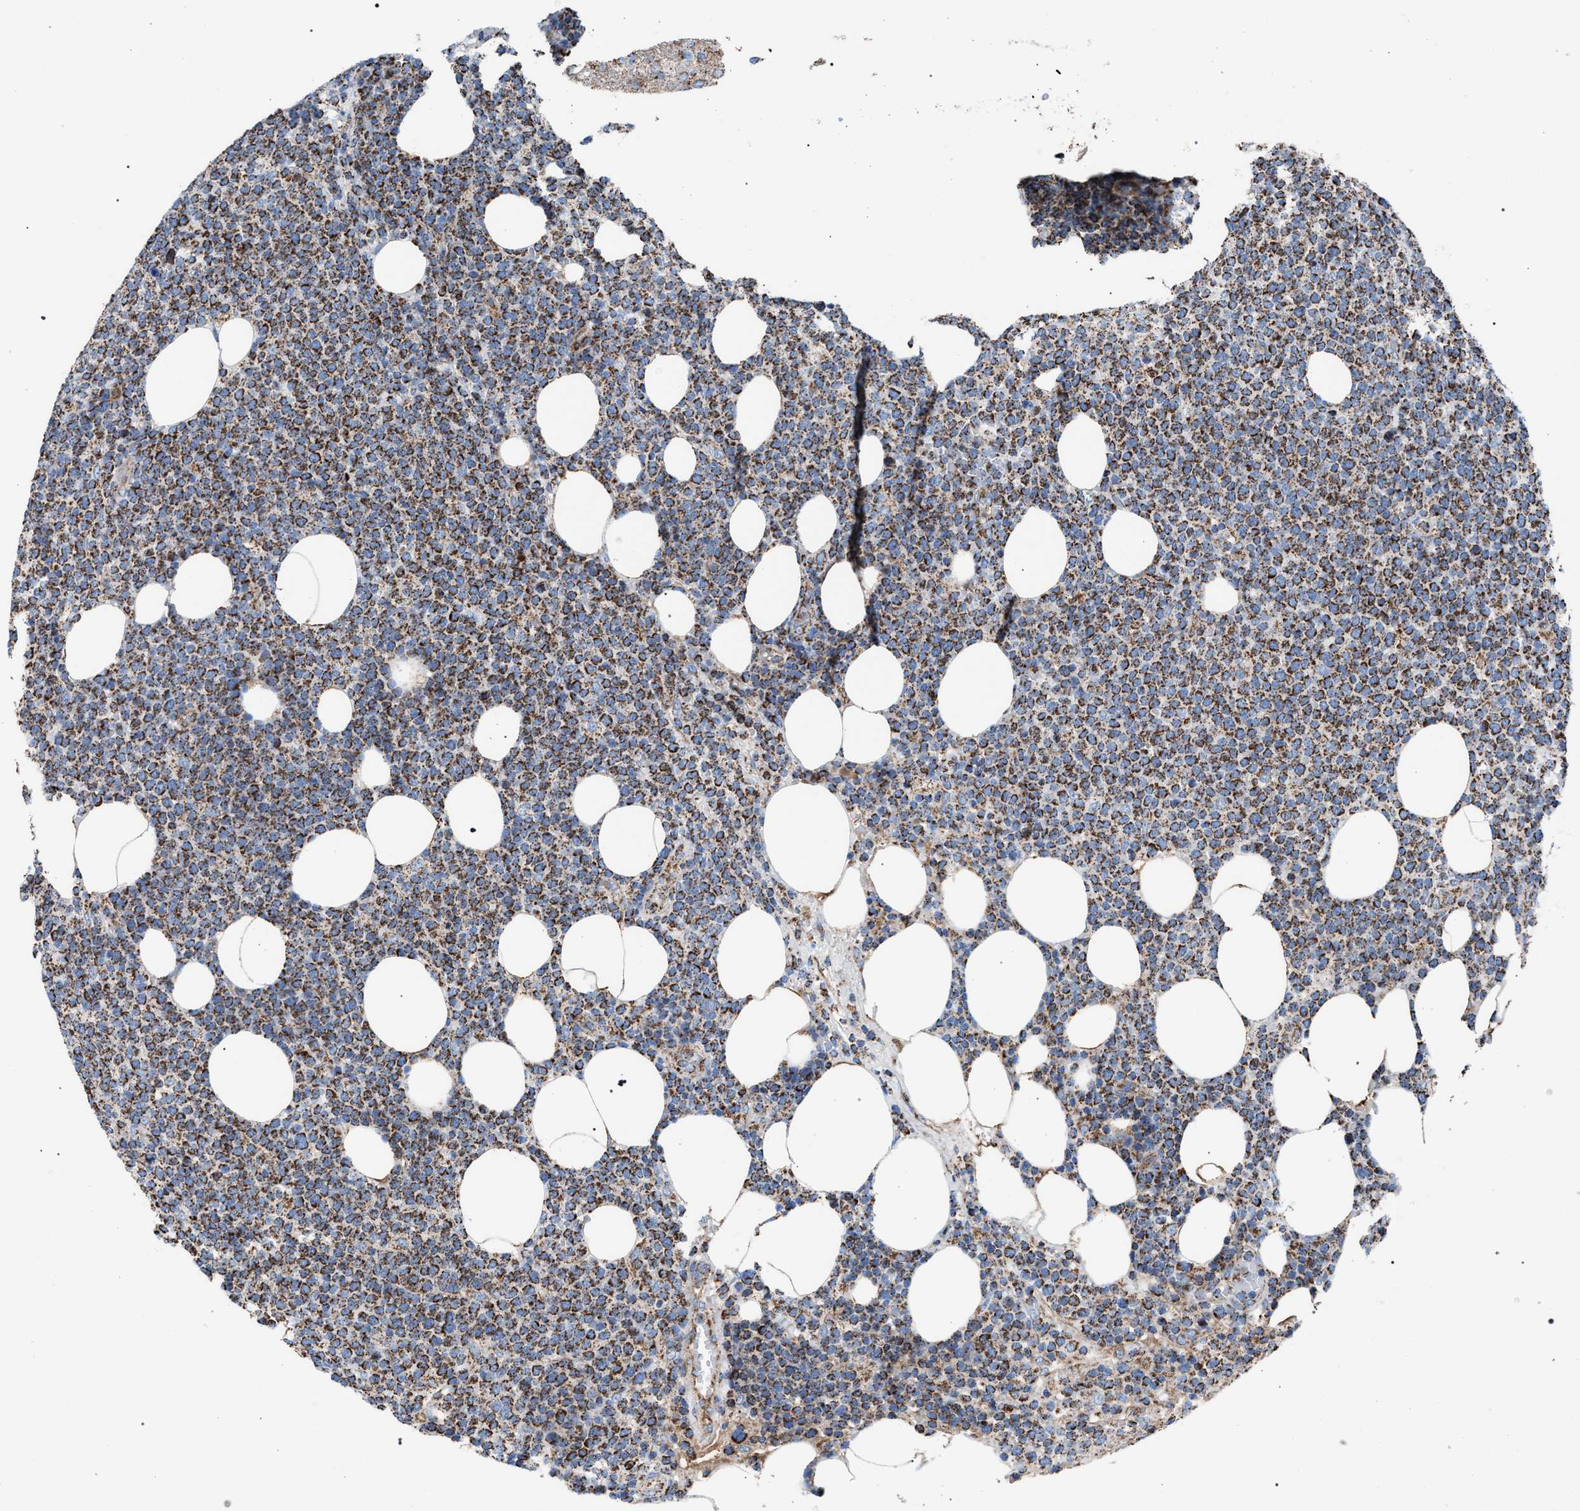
{"staining": {"intensity": "strong", "quantity": ">75%", "location": "cytoplasmic/membranous"}, "tissue": "lymphoma", "cell_type": "Tumor cells", "image_type": "cancer", "snomed": [{"axis": "morphology", "description": "Malignant lymphoma, non-Hodgkin's type, High grade"}, {"axis": "topography", "description": "Lymph node"}], "caption": "Immunohistochemistry (DAB (3,3'-diaminobenzidine)) staining of high-grade malignant lymphoma, non-Hodgkin's type reveals strong cytoplasmic/membranous protein positivity in about >75% of tumor cells.", "gene": "VPS13A", "patient": {"sex": "male", "age": 61}}